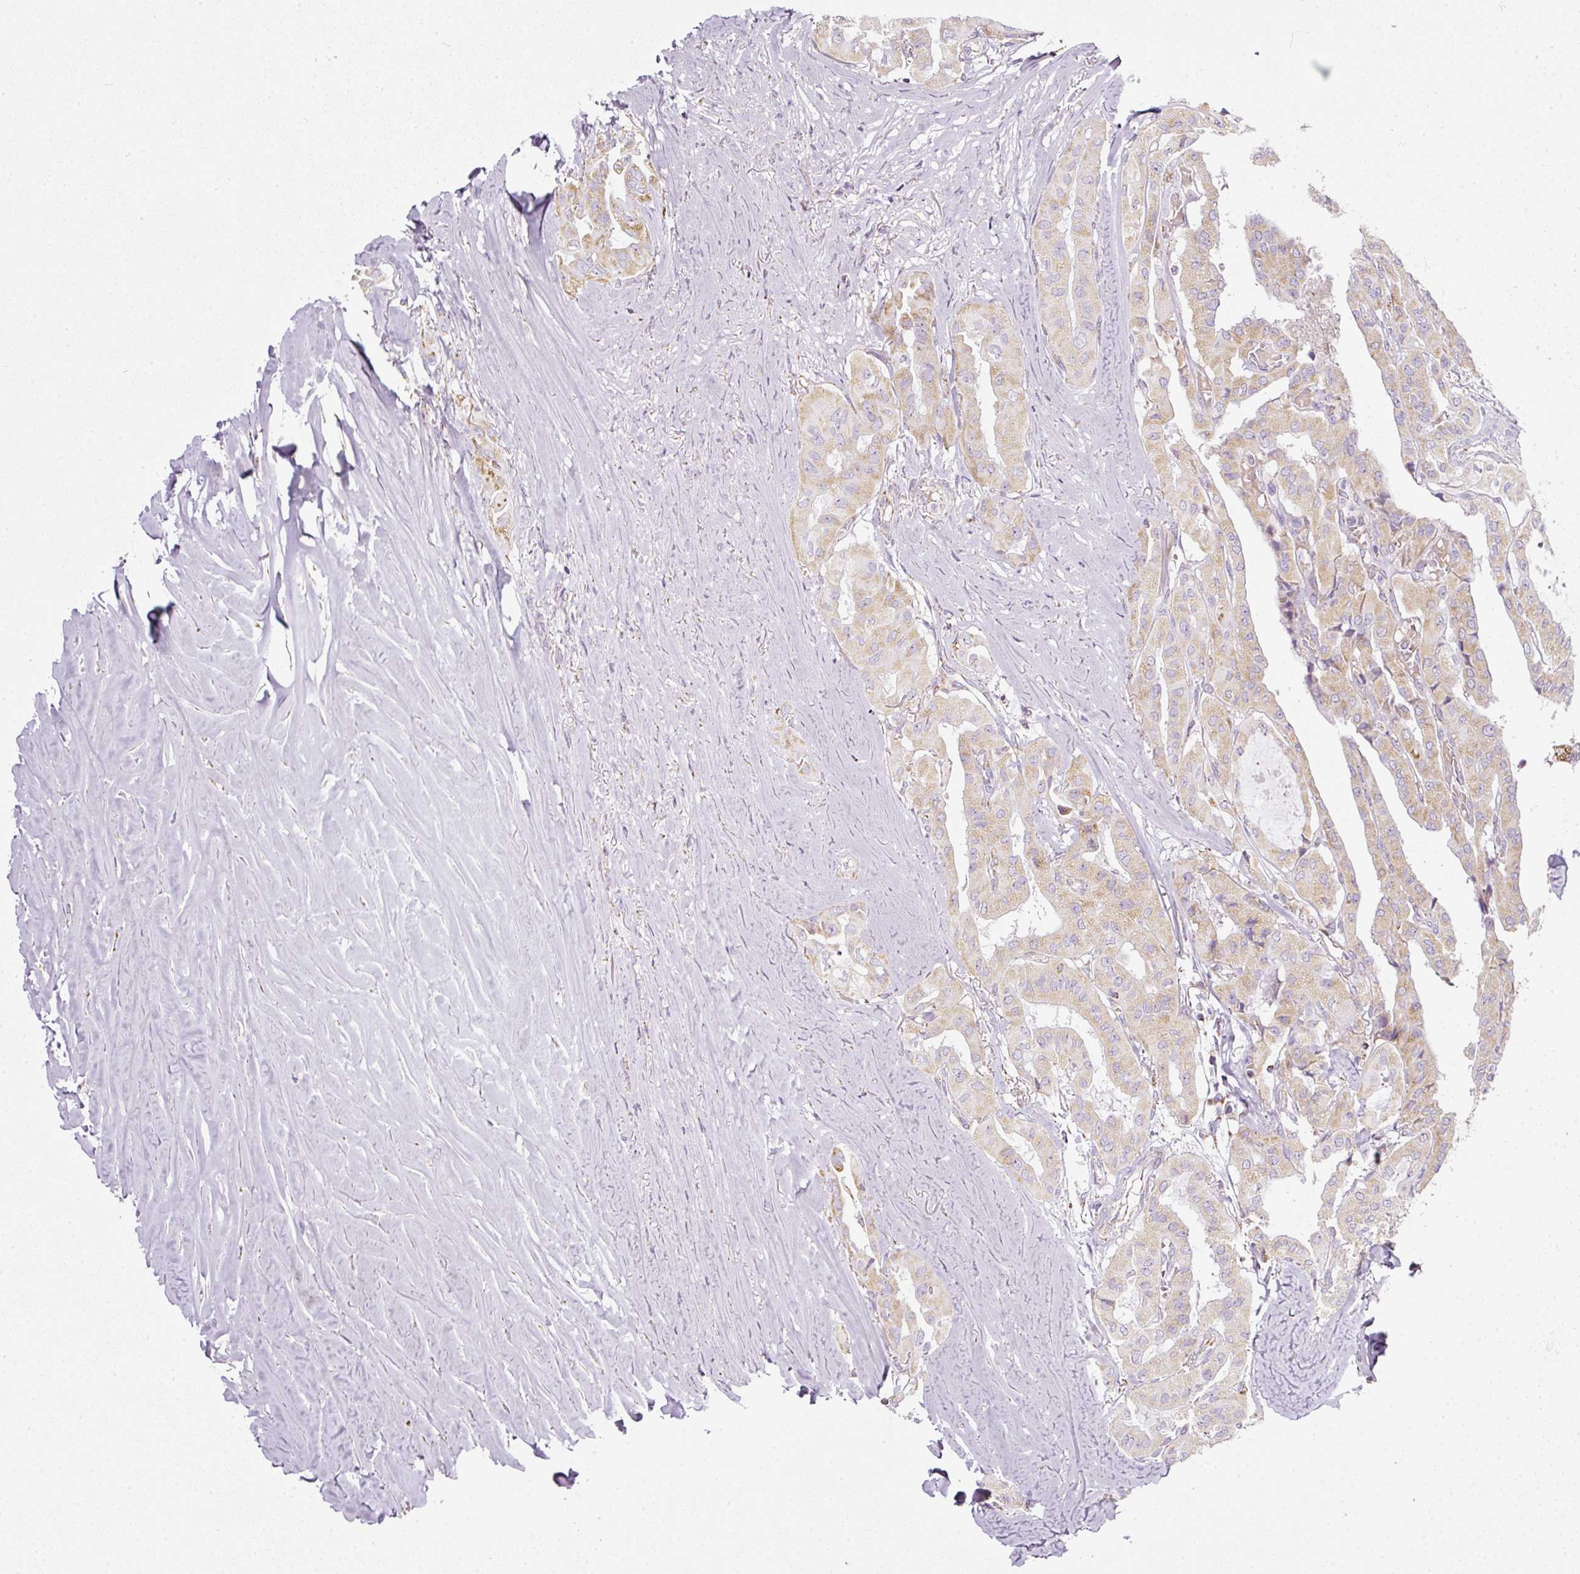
{"staining": {"intensity": "weak", "quantity": ">75%", "location": "cytoplasmic/membranous"}, "tissue": "thyroid cancer", "cell_type": "Tumor cells", "image_type": "cancer", "snomed": [{"axis": "morphology", "description": "Papillary adenocarcinoma, NOS"}, {"axis": "topography", "description": "Thyroid gland"}], "caption": "Protein expression analysis of papillary adenocarcinoma (thyroid) demonstrates weak cytoplasmic/membranous expression in about >75% of tumor cells.", "gene": "SDHA", "patient": {"sex": "female", "age": 59}}